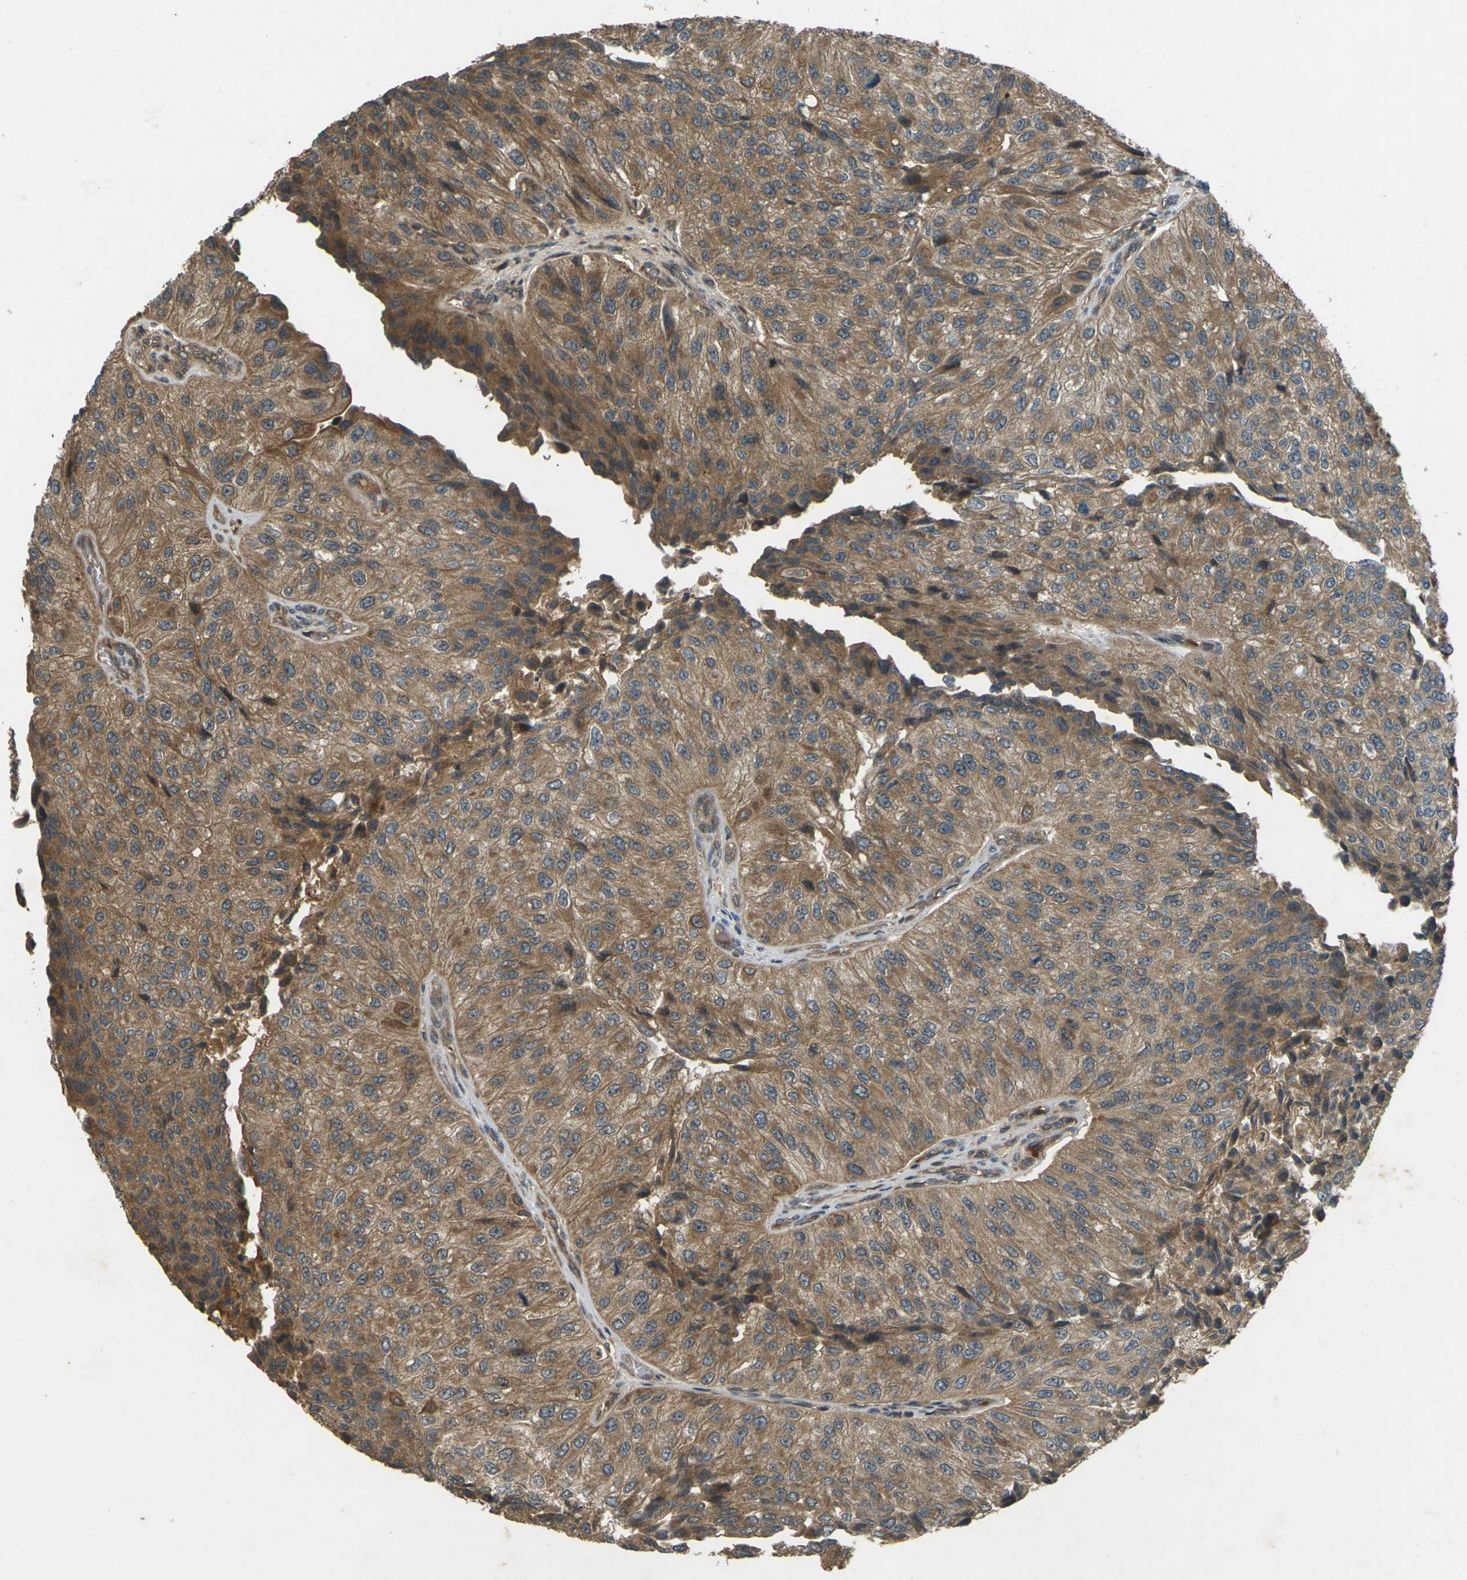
{"staining": {"intensity": "moderate", "quantity": ">75%", "location": "cytoplasmic/membranous"}, "tissue": "urothelial cancer", "cell_type": "Tumor cells", "image_type": "cancer", "snomed": [{"axis": "morphology", "description": "Urothelial carcinoma, High grade"}, {"axis": "topography", "description": "Kidney"}, {"axis": "topography", "description": "Urinary bladder"}], "caption": "Protein expression analysis of human urothelial cancer reveals moderate cytoplasmic/membranous positivity in about >75% of tumor cells.", "gene": "TAP1", "patient": {"sex": "male", "age": 77}}